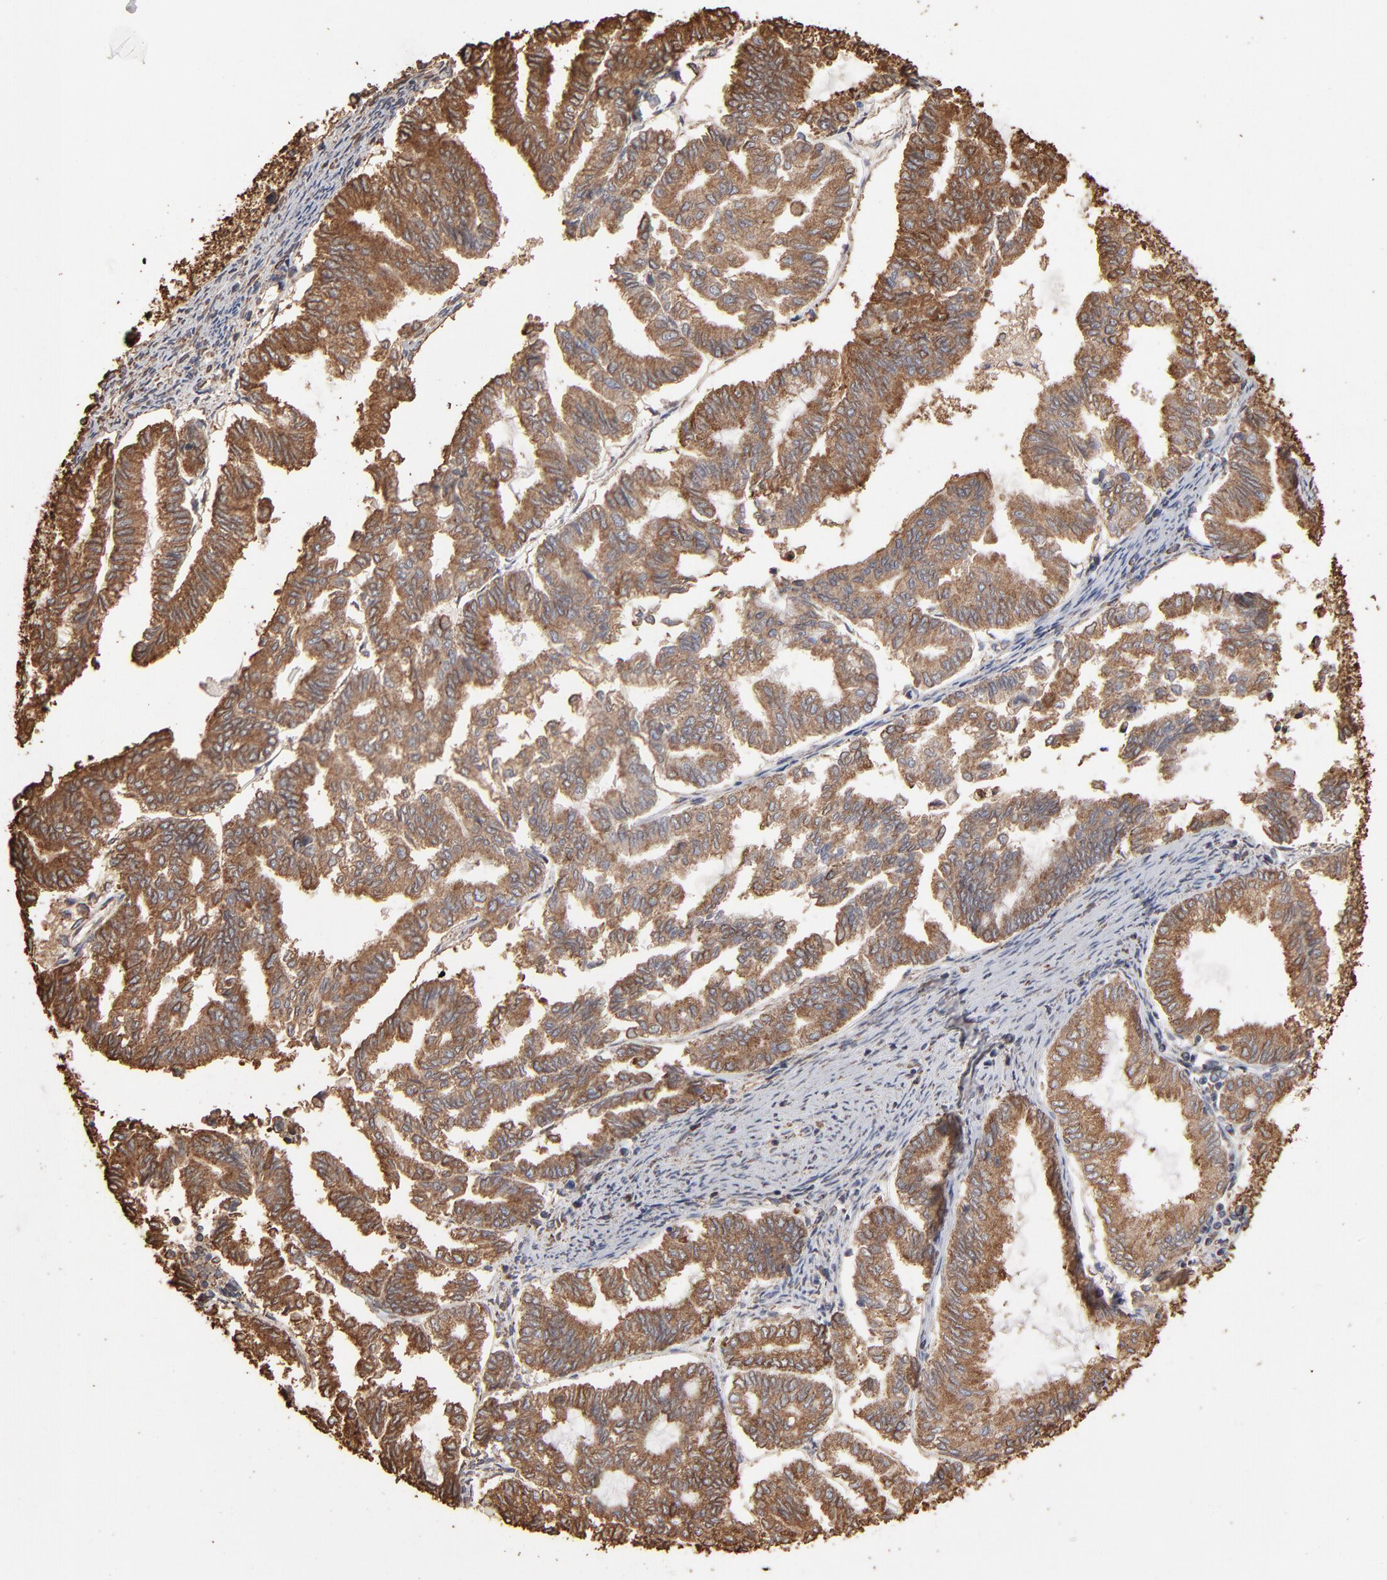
{"staining": {"intensity": "moderate", "quantity": ">75%", "location": "cytoplasmic/membranous"}, "tissue": "endometrial cancer", "cell_type": "Tumor cells", "image_type": "cancer", "snomed": [{"axis": "morphology", "description": "Adenocarcinoma, NOS"}, {"axis": "topography", "description": "Endometrium"}], "caption": "Immunohistochemical staining of adenocarcinoma (endometrial) displays medium levels of moderate cytoplasmic/membranous staining in about >75% of tumor cells.", "gene": "PDIA3", "patient": {"sex": "female", "age": 79}}